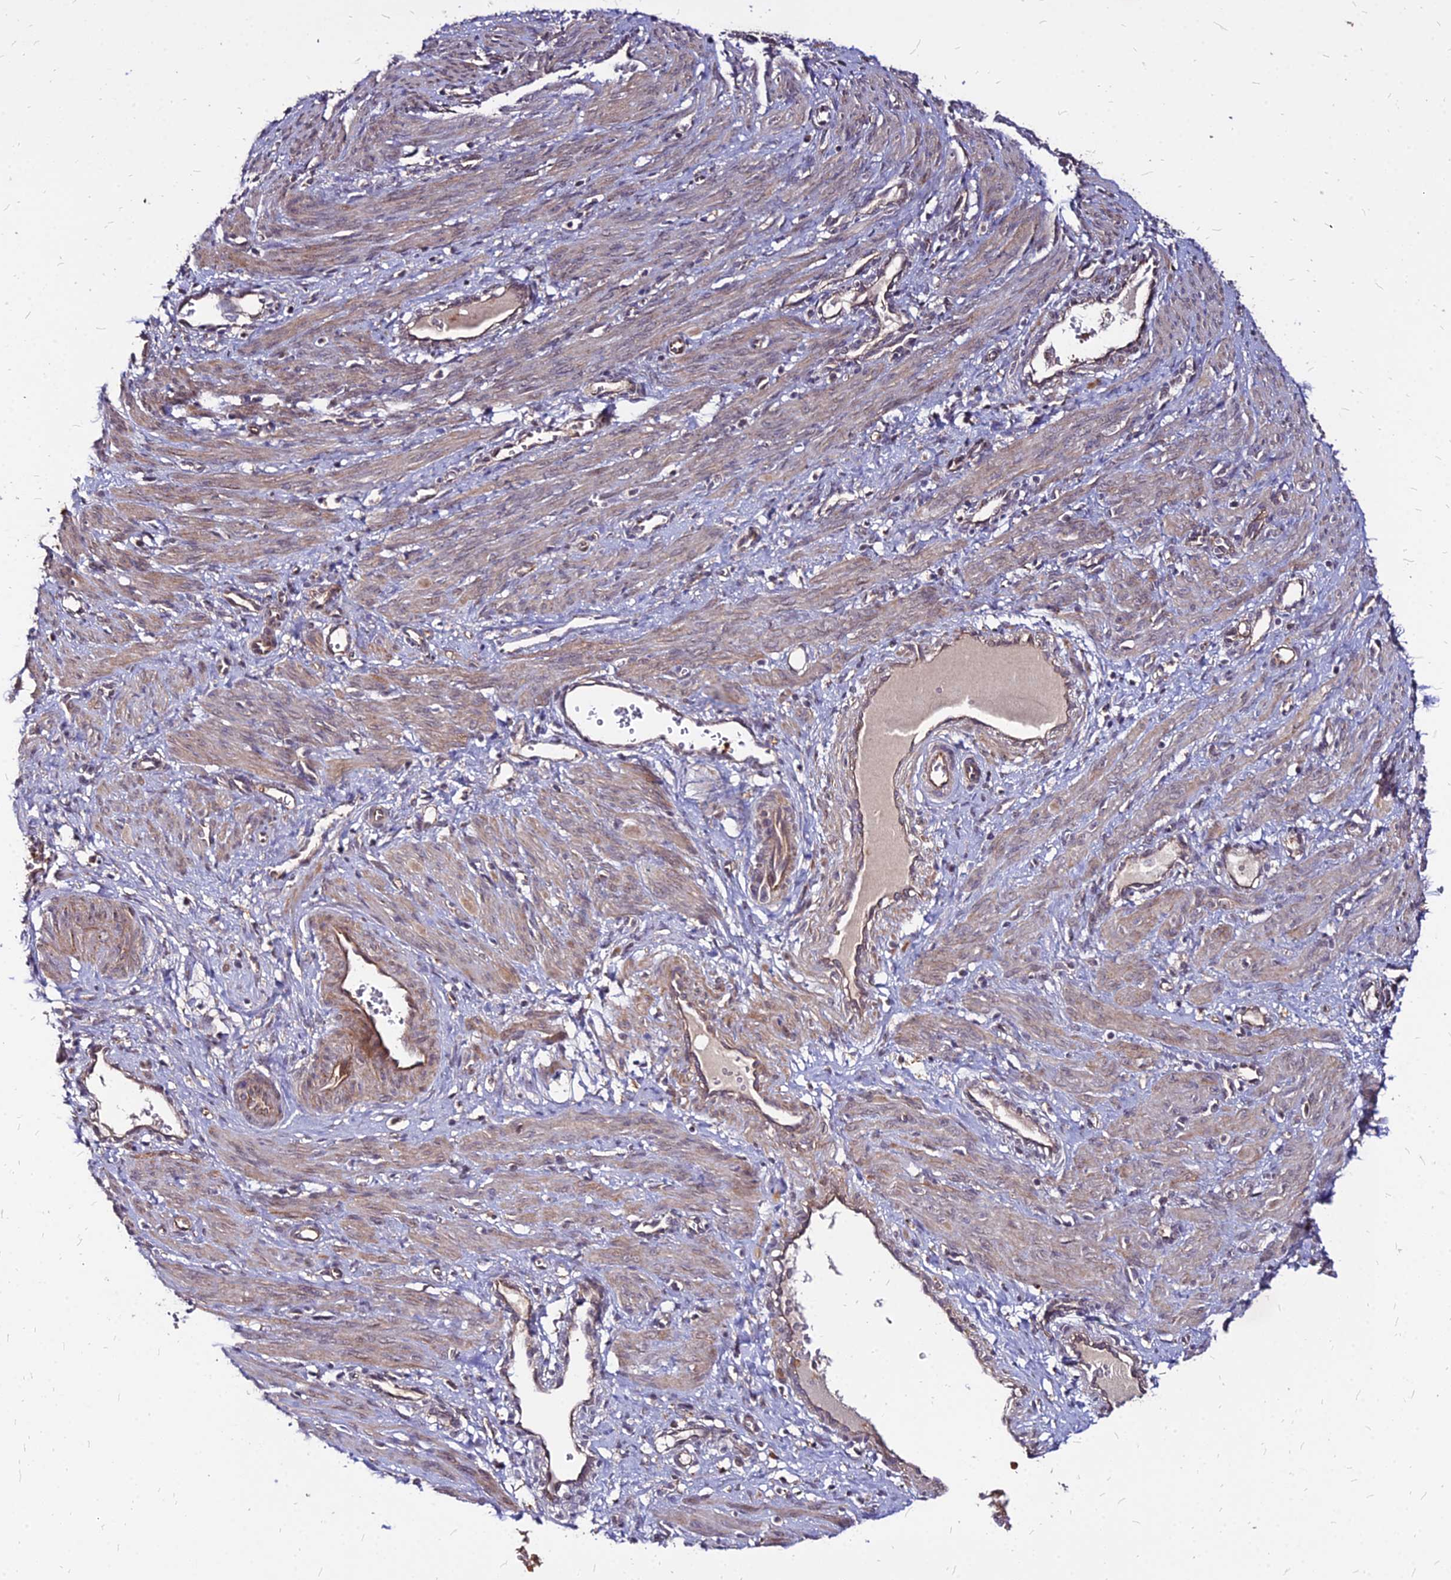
{"staining": {"intensity": "weak", "quantity": ">75%", "location": "cytoplasmic/membranous"}, "tissue": "smooth muscle", "cell_type": "Smooth muscle cells", "image_type": "normal", "snomed": [{"axis": "morphology", "description": "Normal tissue, NOS"}, {"axis": "topography", "description": "Endometrium"}], "caption": "Smooth muscle stained for a protein (brown) exhibits weak cytoplasmic/membranous positive positivity in about >75% of smooth muscle cells.", "gene": "APBA3", "patient": {"sex": "female", "age": 33}}